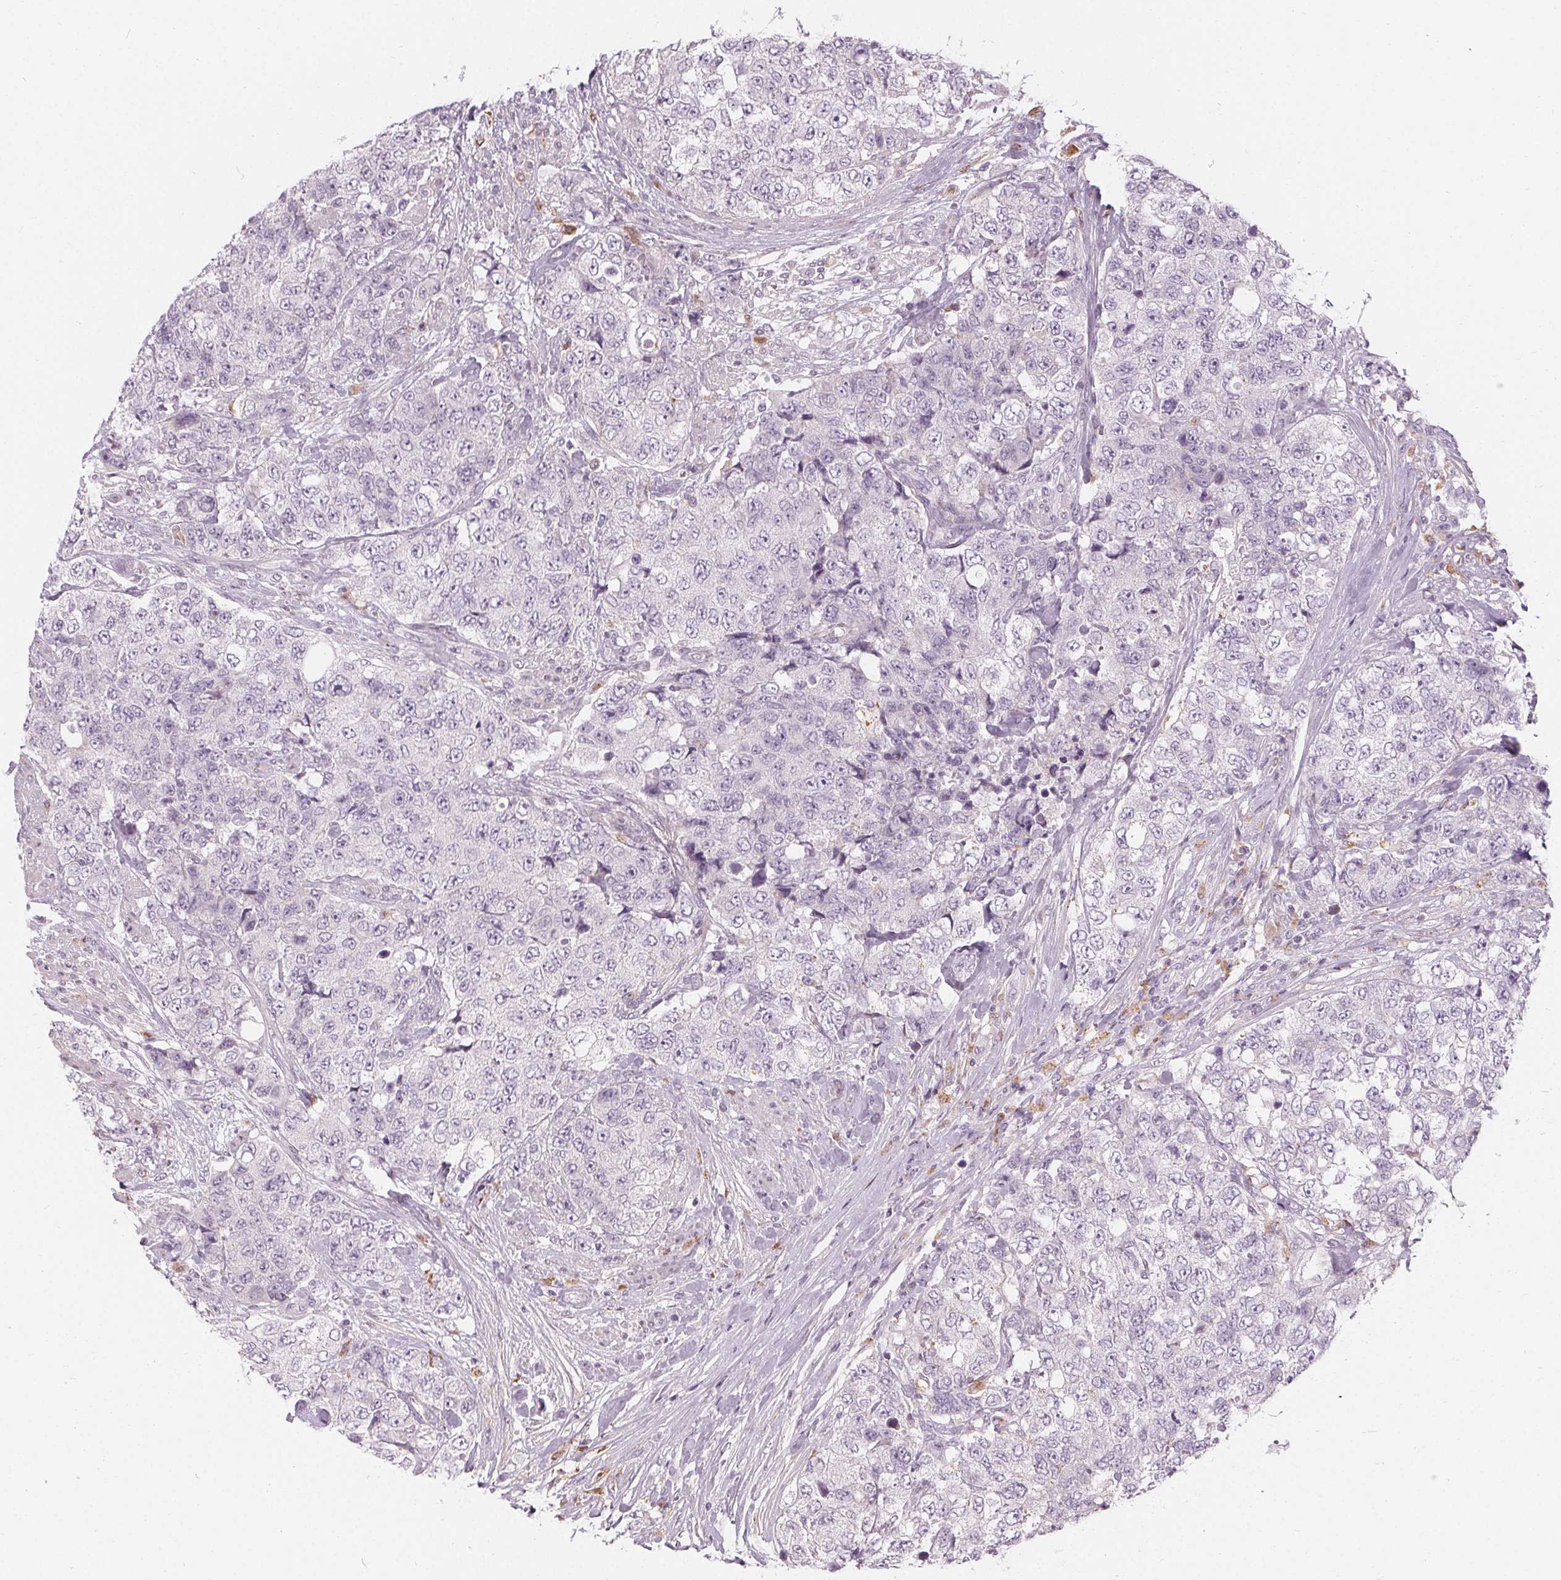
{"staining": {"intensity": "negative", "quantity": "none", "location": "none"}, "tissue": "urothelial cancer", "cell_type": "Tumor cells", "image_type": "cancer", "snomed": [{"axis": "morphology", "description": "Urothelial carcinoma, High grade"}, {"axis": "topography", "description": "Urinary bladder"}], "caption": "Immunohistochemistry (IHC) photomicrograph of neoplastic tissue: human urothelial cancer stained with DAB exhibits no significant protein positivity in tumor cells.", "gene": "HOPX", "patient": {"sex": "female", "age": 78}}